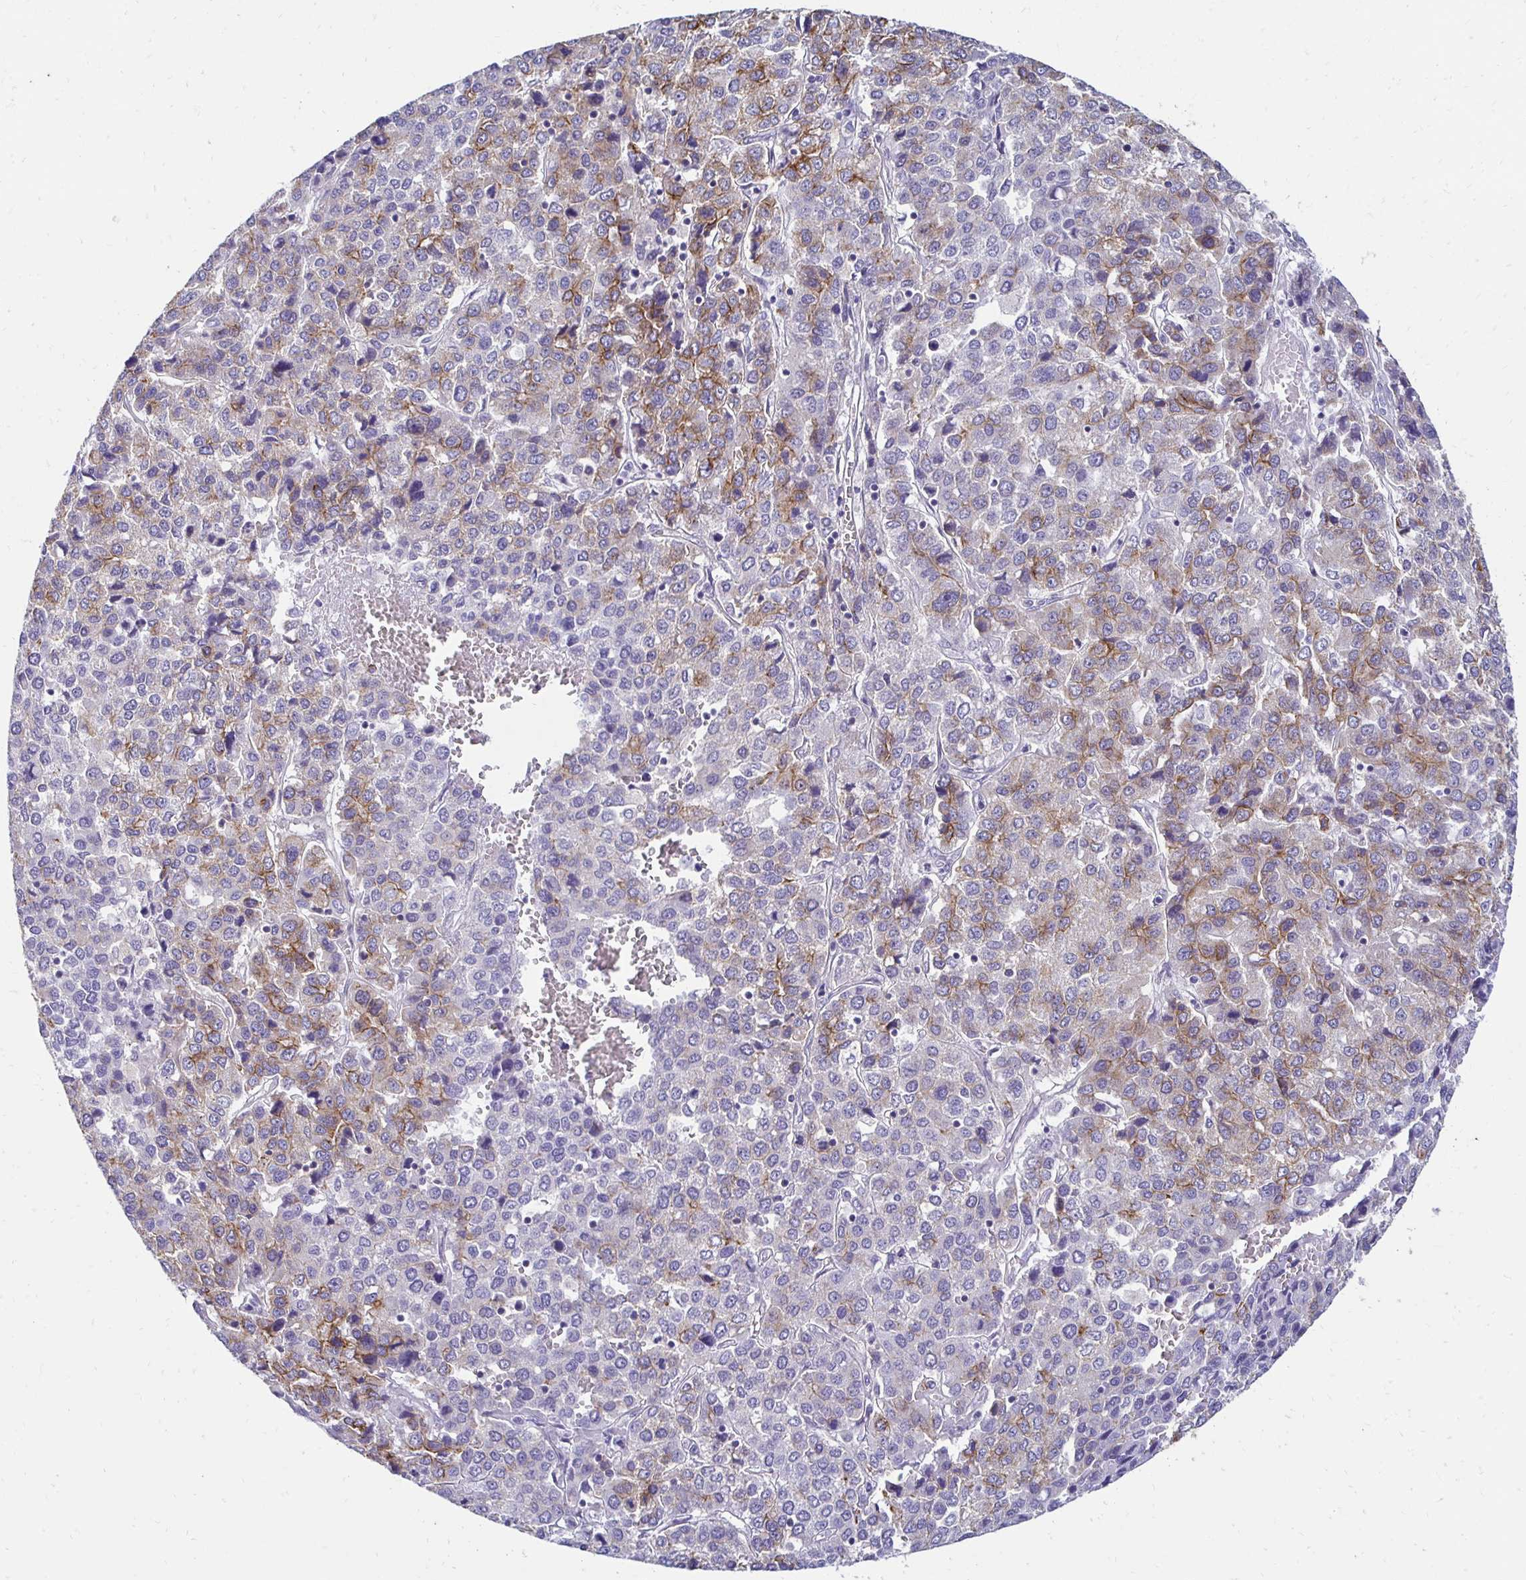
{"staining": {"intensity": "weak", "quantity": "25%-75%", "location": "cytoplasmic/membranous"}, "tissue": "liver cancer", "cell_type": "Tumor cells", "image_type": "cancer", "snomed": [{"axis": "morphology", "description": "Carcinoma, Hepatocellular, NOS"}, {"axis": "topography", "description": "Liver"}], "caption": "DAB (3,3'-diaminobenzidine) immunohistochemical staining of hepatocellular carcinoma (liver) reveals weak cytoplasmic/membranous protein expression in about 25%-75% of tumor cells. The protein is shown in brown color, while the nuclei are stained blue.", "gene": "C1QTNF2", "patient": {"sex": "male", "age": 69}}